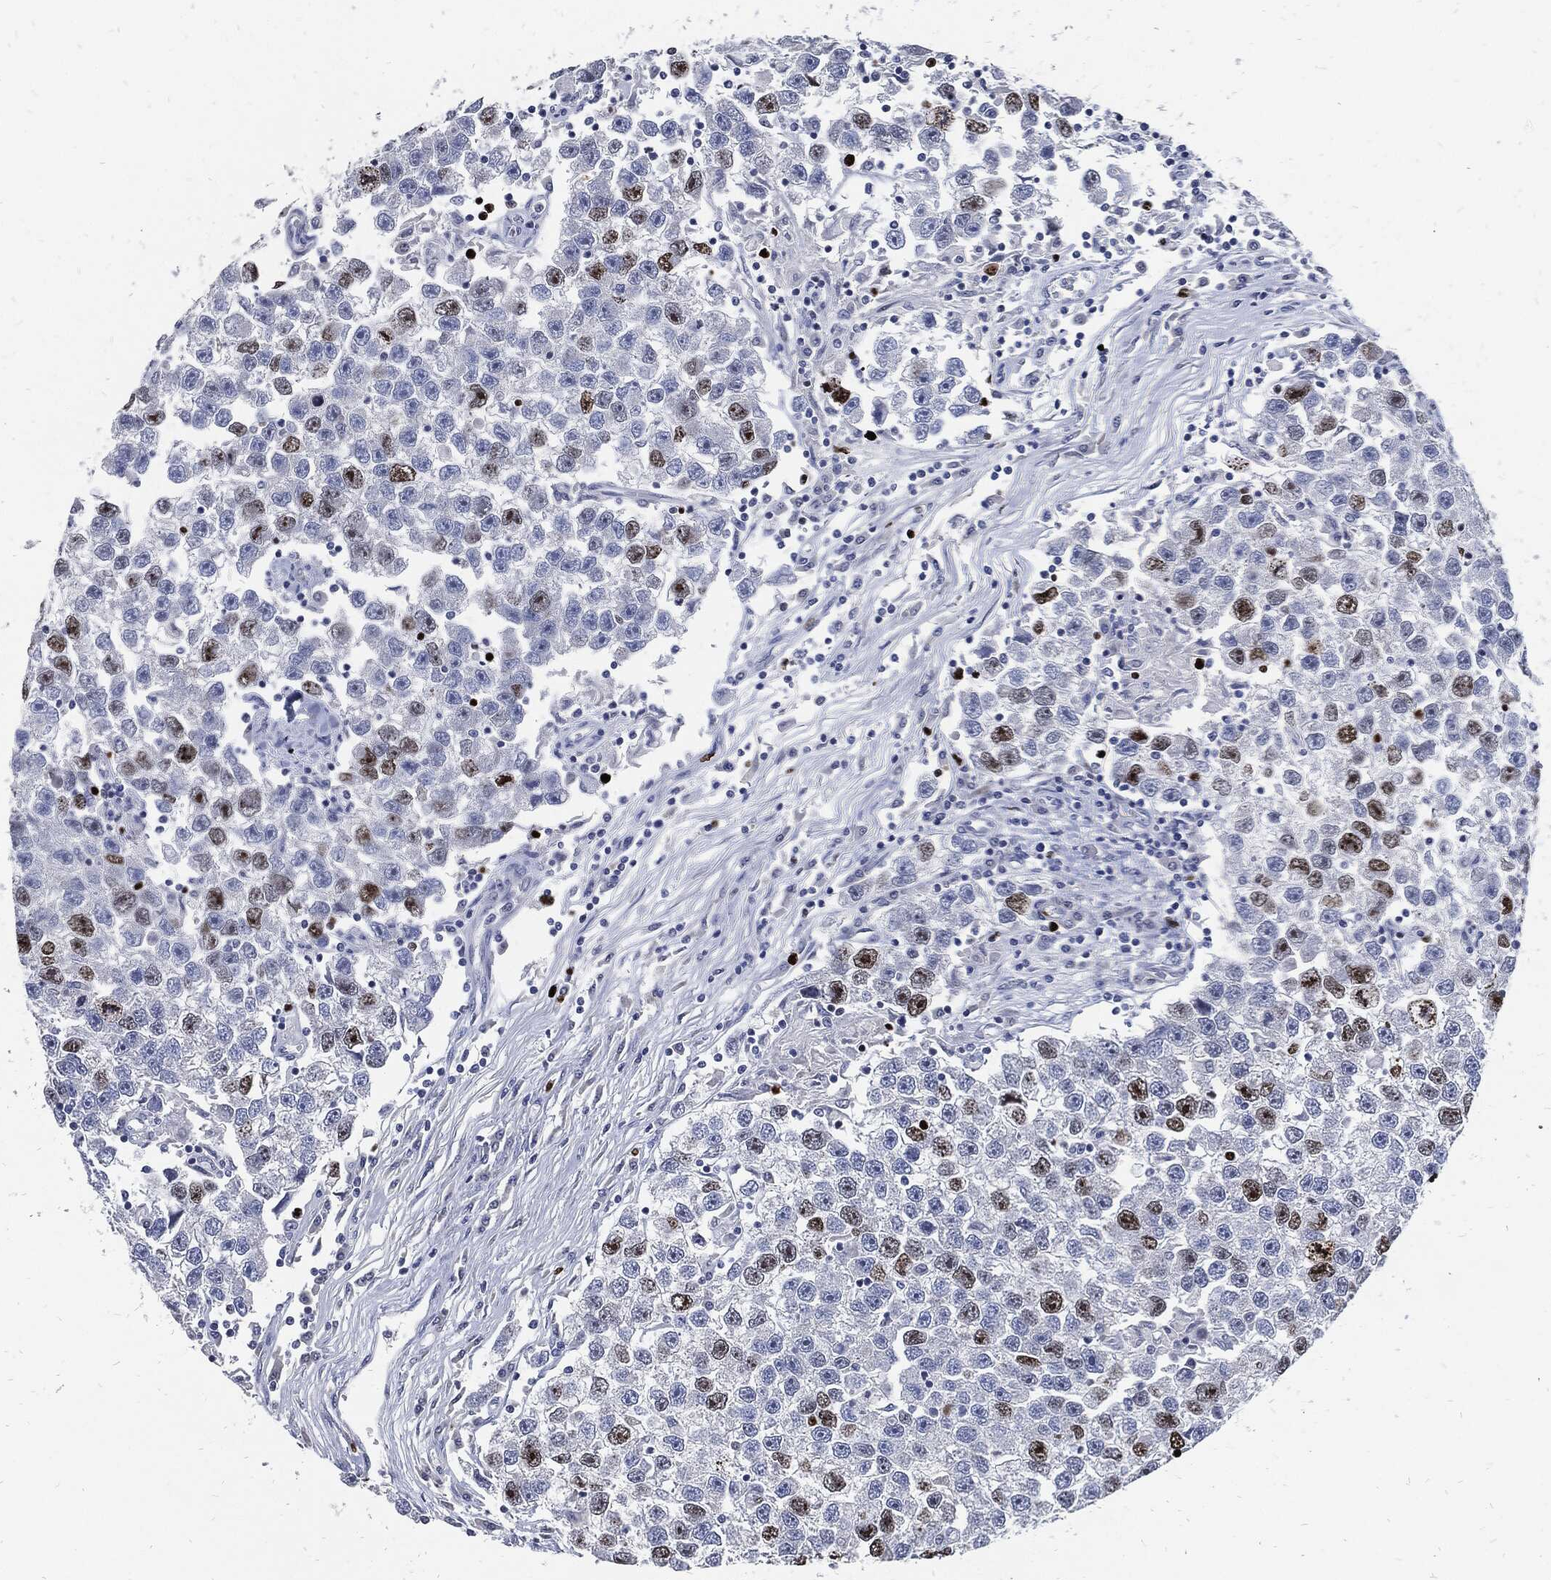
{"staining": {"intensity": "strong", "quantity": "<25%", "location": "nuclear"}, "tissue": "testis cancer", "cell_type": "Tumor cells", "image_type": "cancer", "snomed": [{"axis": "morphology", "description": "Seminoma, NOS"}, {"axis": "topography", "description": "Testis"}], "caption": "The histopathology image exhibits a brown stain indicating the presence of a protein in the nuclear of tumor cells in testis cancer (seminoma). The staining was performed using DAB, with brown indicating positive protein expression. Nuclei are stained blue with hematoxylin.", "gene": "MKI67", "patient": {"sex": "male", "age": 26}}